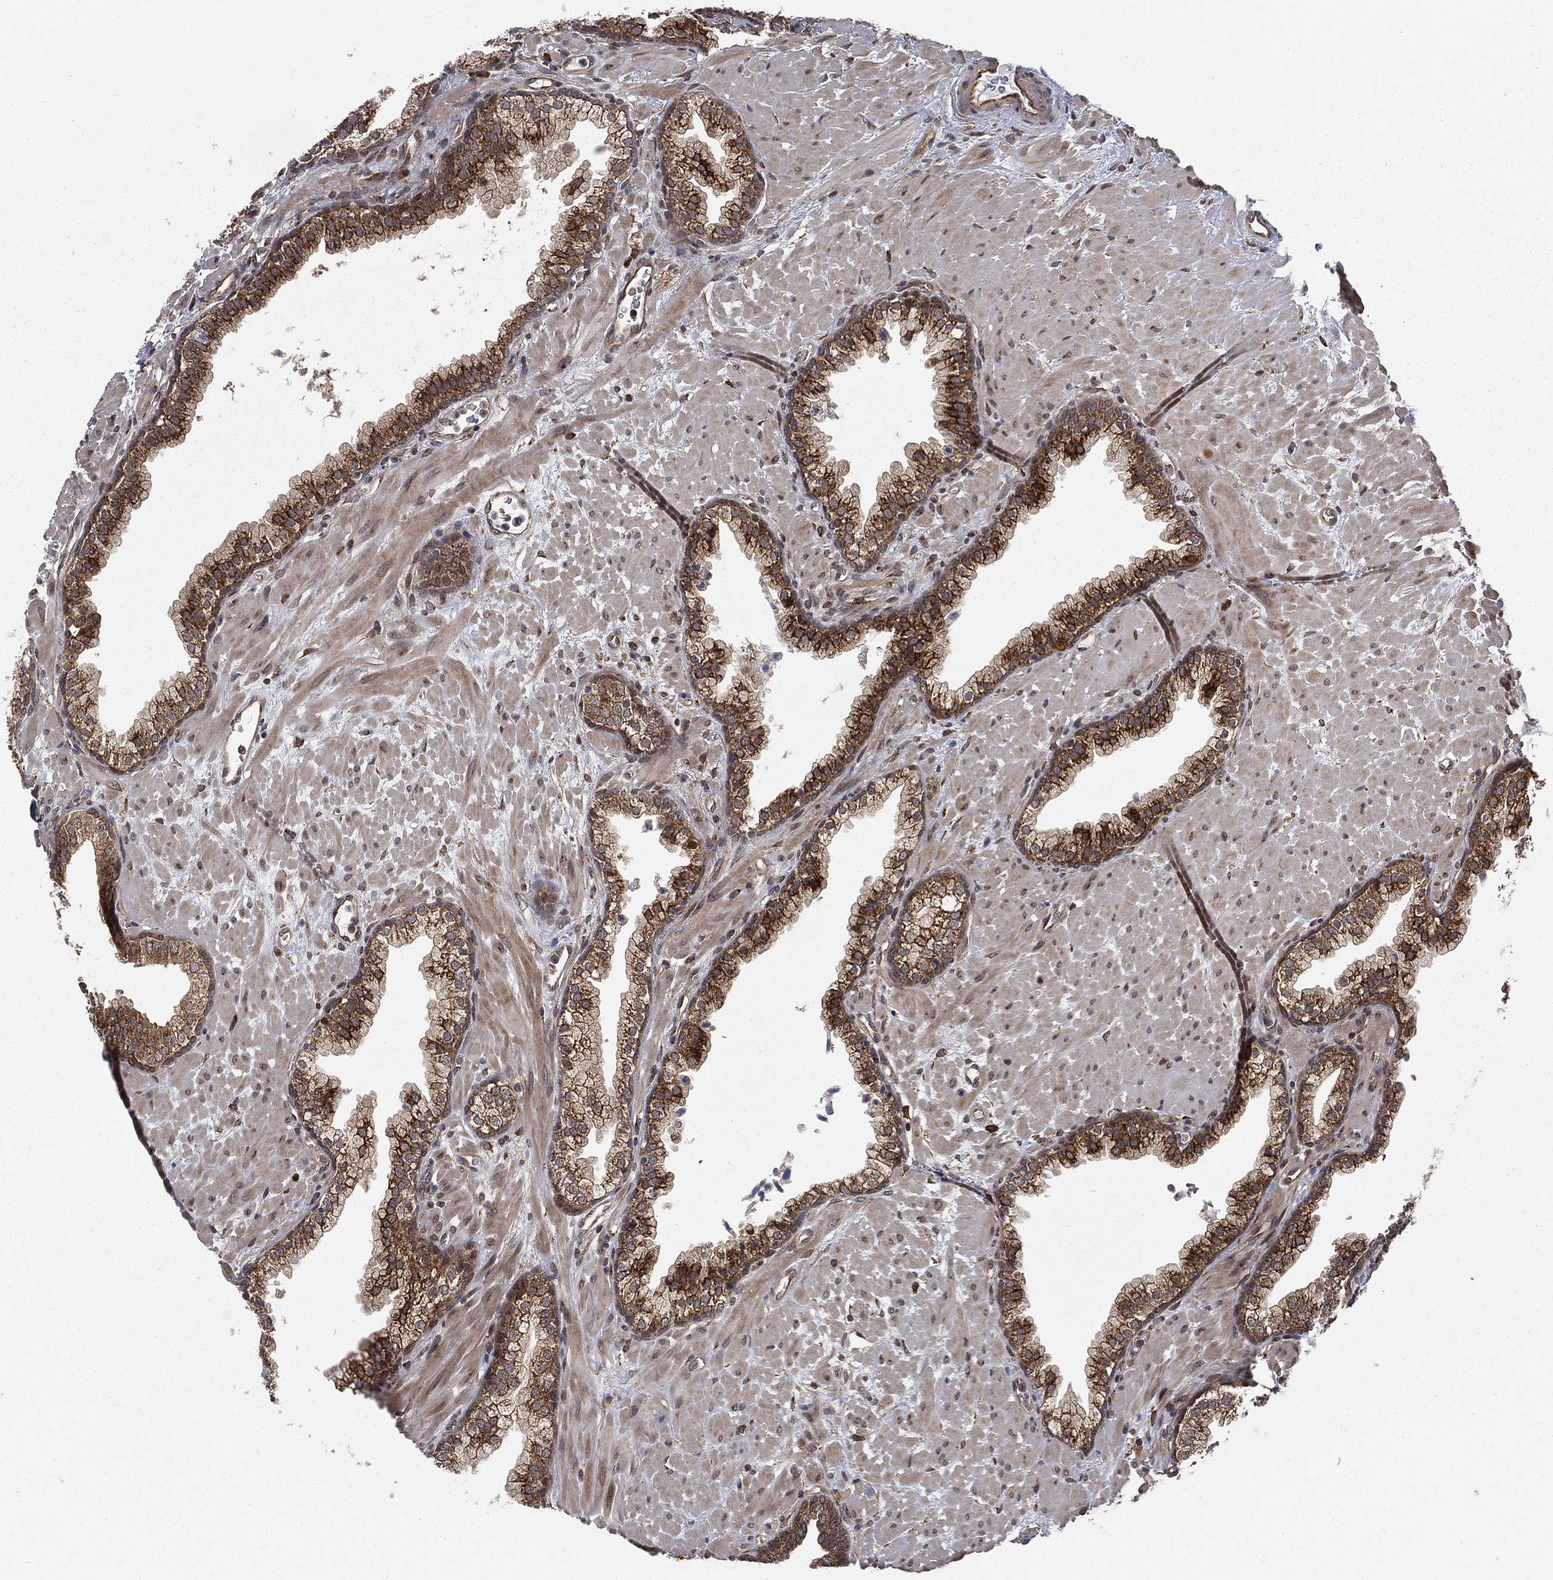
{"staining": {"intensity": "strong", "quantity": "<25%", "location": "cytoplasmic/membranous"}, "tissue": "prostate", "cell_type": "Glandular cells", "image_type": "normal", "snomed": [{"axis": "morphology", "description": "Normal tissue, NOS"}, {"axis": "topography", "description": "Prostate"}], "caption": "This image shows IHC staining of normal prostate, with medium strong cytoplasmic/membranous expression in about <25% of glandular cells.", "gene": "ARL3", "patient": {"sex": "male", "age": 63}}